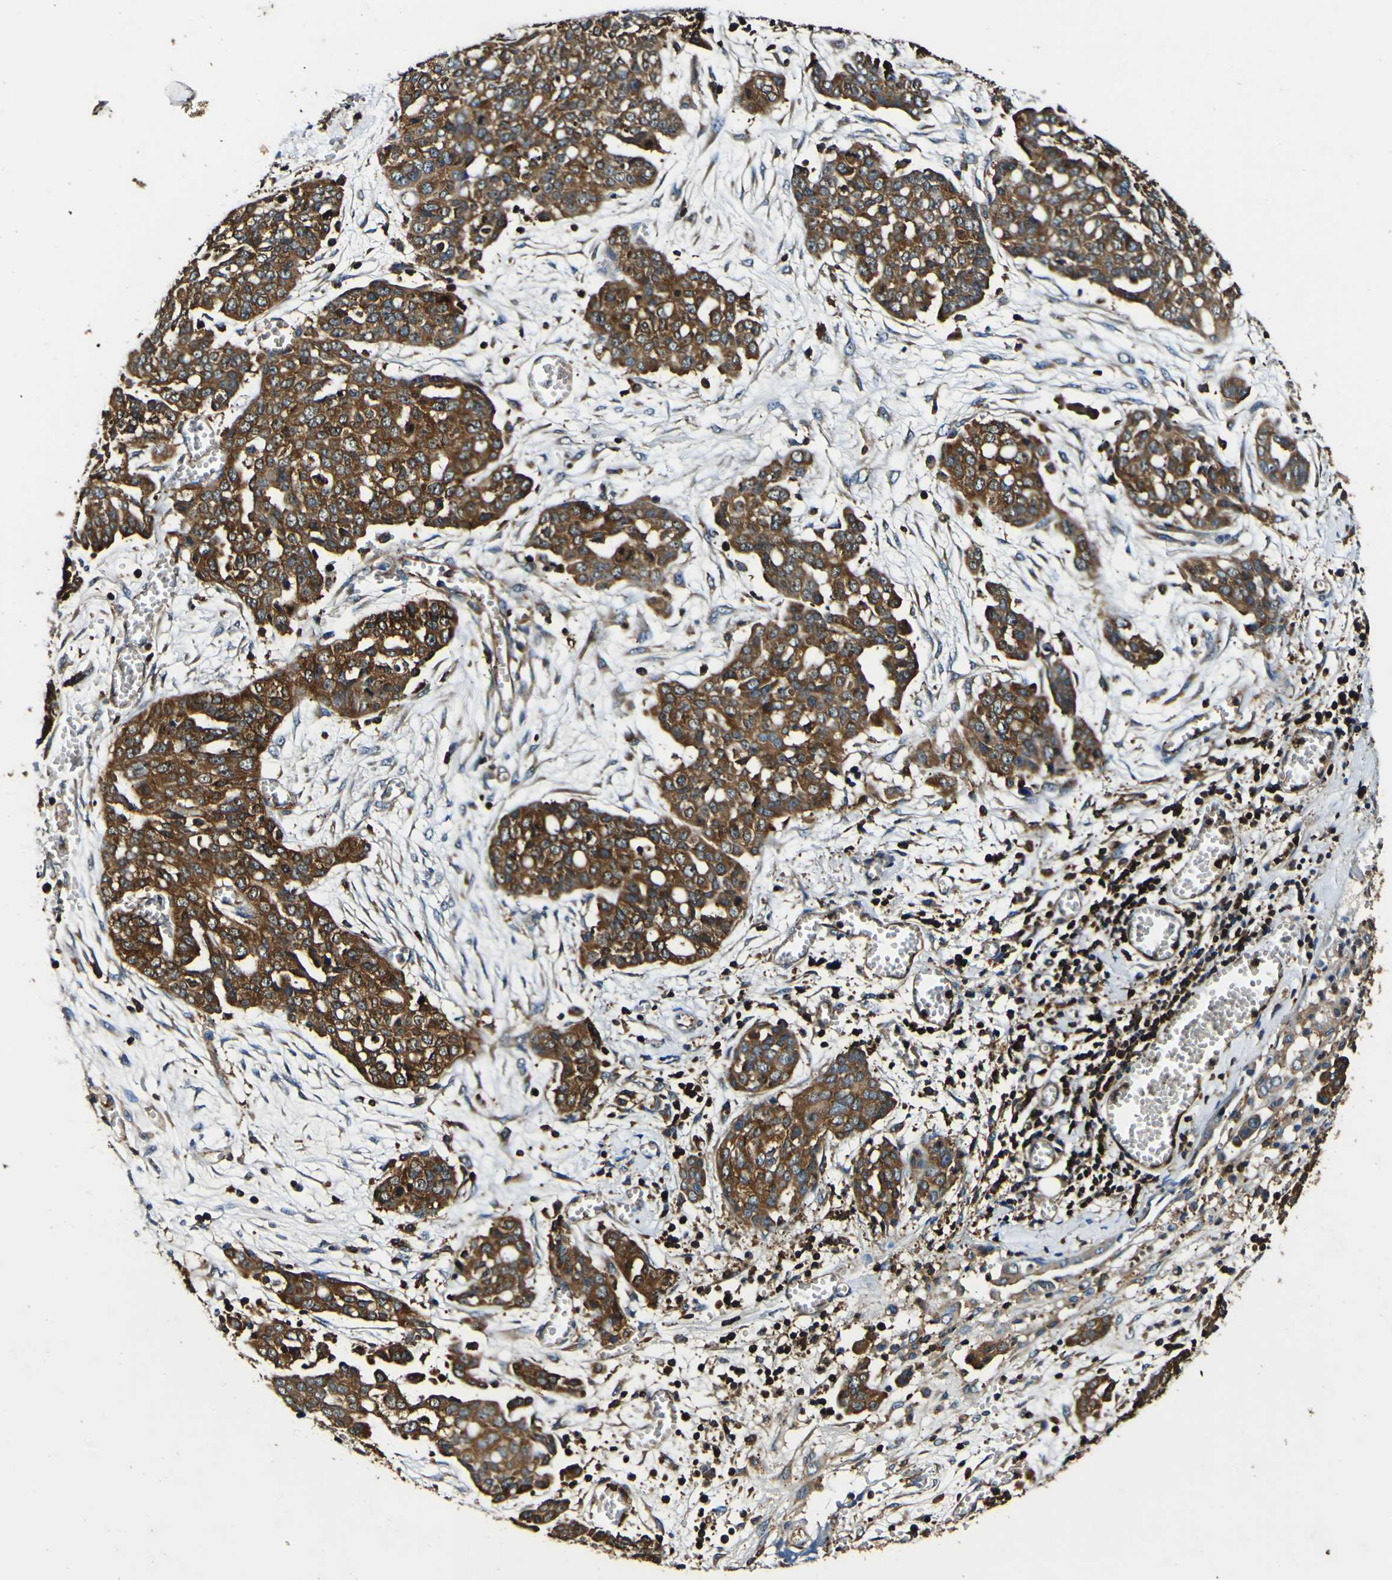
{"staining": {"intensity": "strong", "quantity": ">75%", "location": "cytoplasmic/membranous"}, "tissue": "ovarian cancer", "cell_type": "Tumor cells", "image_type": "cancer", "snomed": [{"axis": "morphology", "description": "Cystadenocarcinoma, serous, NOS"}, {"axis": "topography", "description": "Soft tissue"}, {"axis": "topography", "description": "Ovary"}], "caption": "The histopathology image demonstrates immunohistochemical staining of ovarian cancer. There is strong cytoplasmic/membranous staining is appreciated in about >75% of tumor cells. The staining is performed using DAB brown chromogen to label protein expression. The nuclei are counter-stained blue using hematoxylin.", "gene": "RHOT2", "patient": {"sex": "female", "age": 57}}